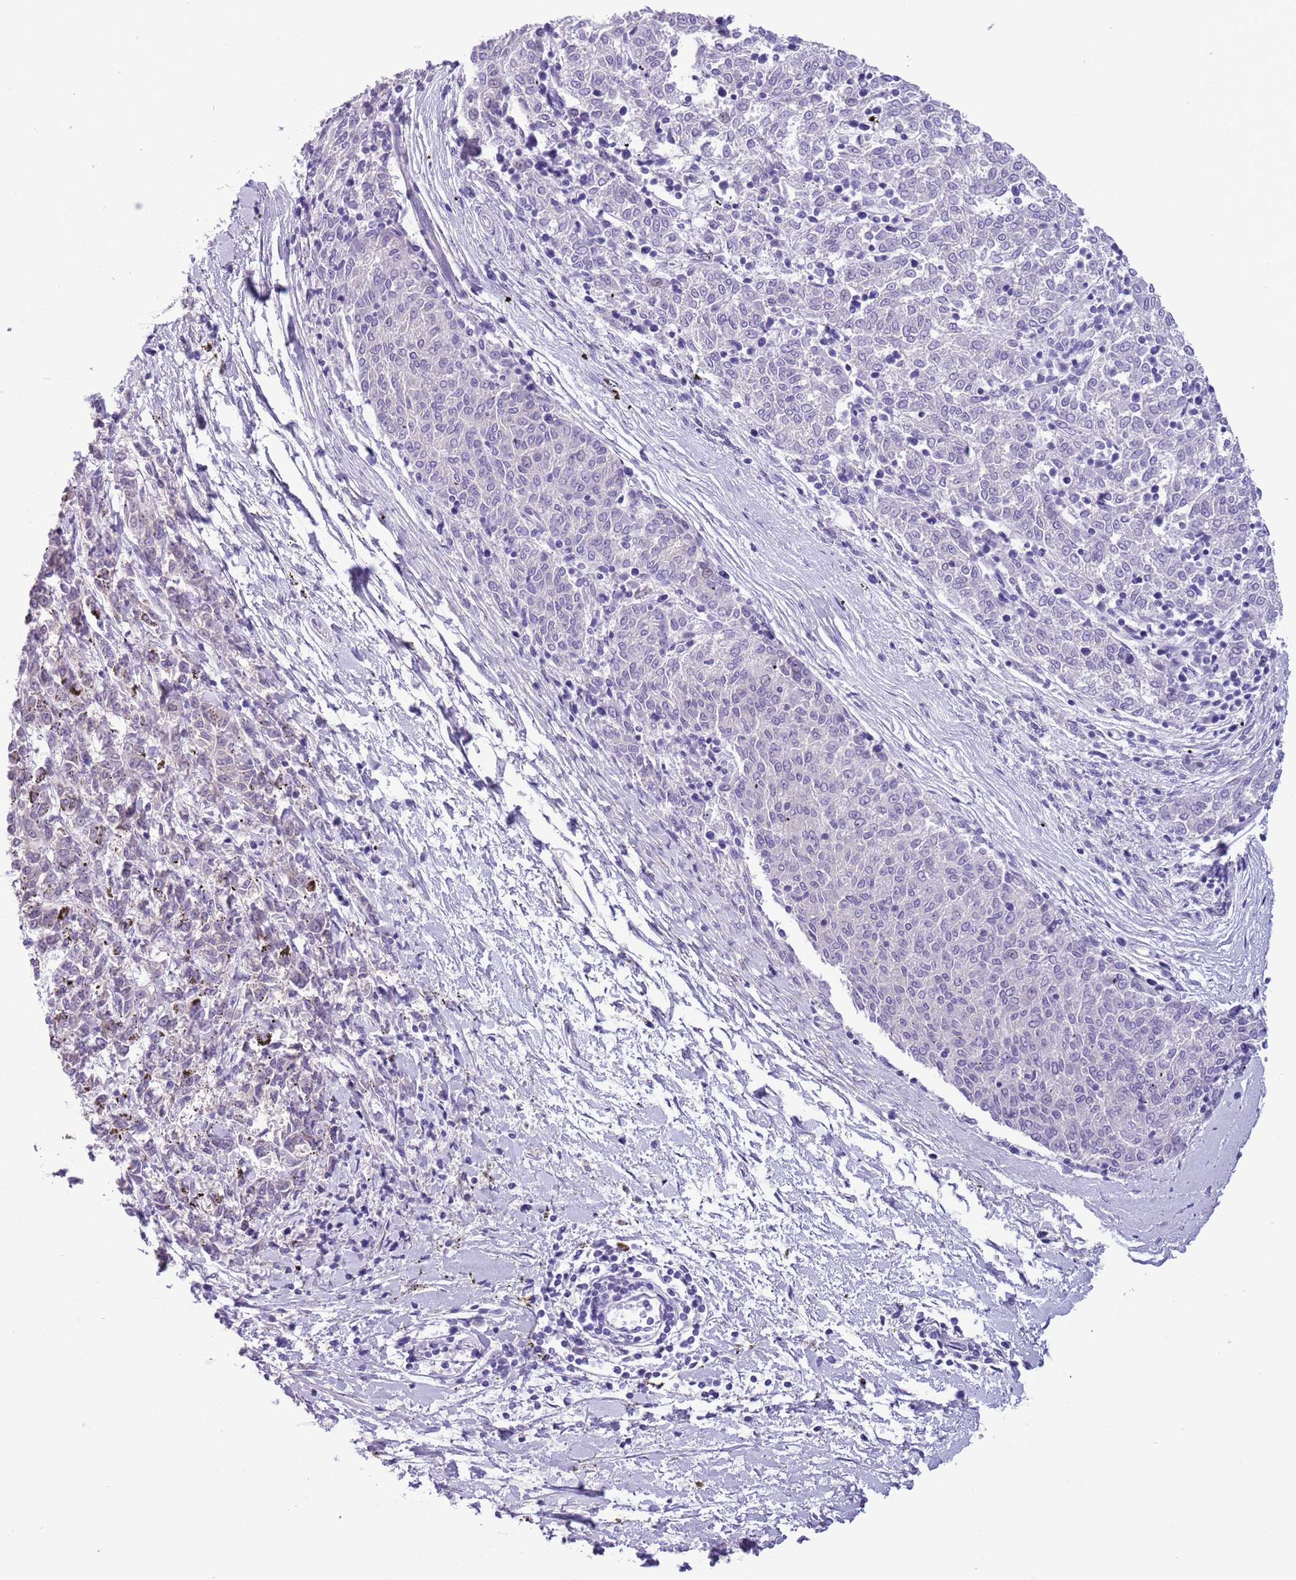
{"staining": {"intensity": "negative", "quantity": "none", "location": "none"}, "tissue": "melanoma", "cell_type": "Tumor cells", "image_type": "cancer", "snomed": [{"axis": "morphology", "description": "Malignant melanoma, NOS"}, {"axis": "topography", "description": "Skin"}], "caption": "Immunohistochemical staining of melanoma demonstrates no significant positivity in tumor cells.", "gene": "PFKFB2", "patient": {"sex": "female", "age": 72}}